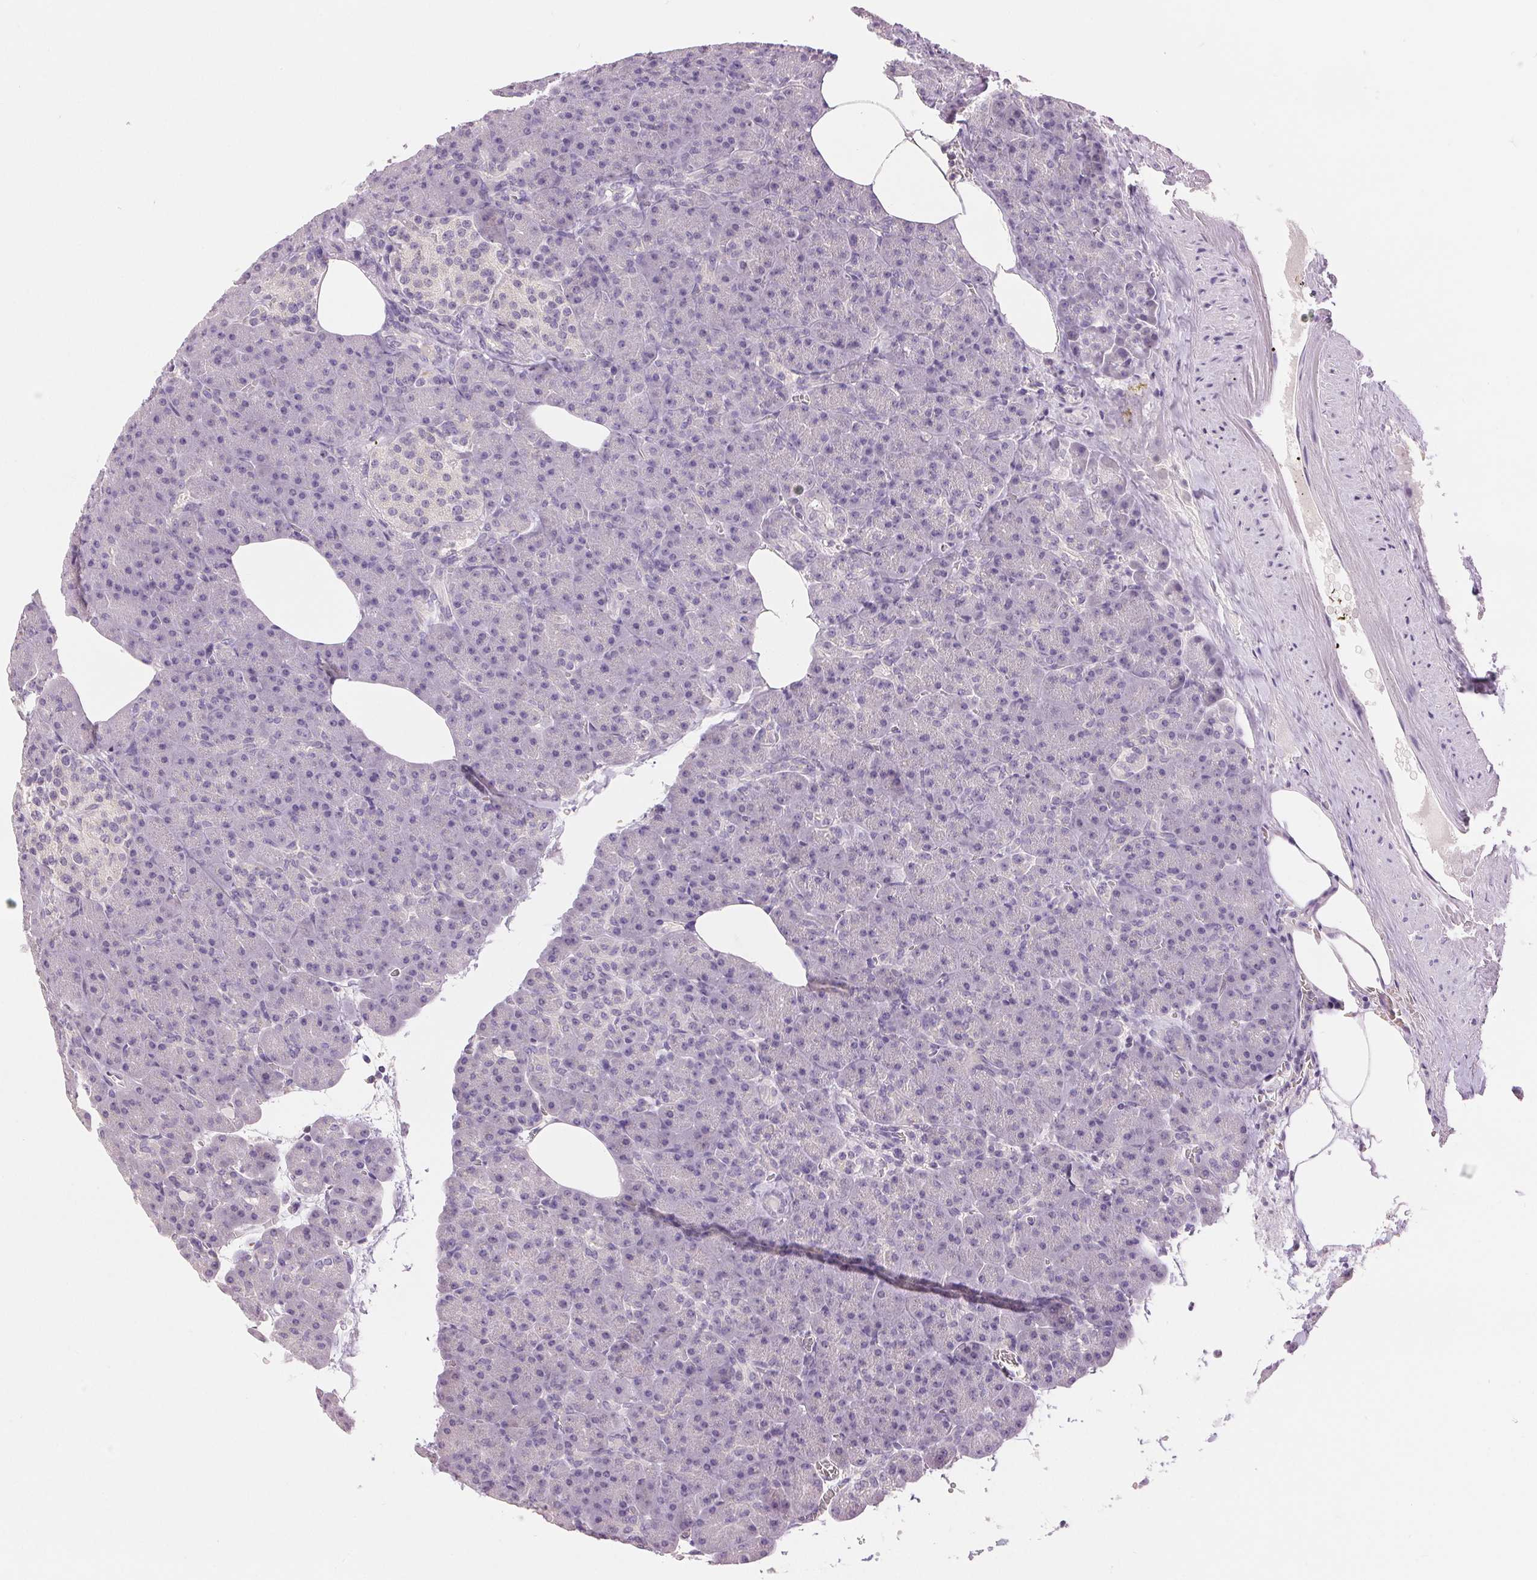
{"staining": {"intensity": "negative", "quantity": "none", "location": "none"}, "tissue": "pancreas", "cell_type": "Exocrine glandular cells", "image_type": "normal", "snomed": [{"axis": "morphology", "description": "Normal tissue, NOS"}, {"axis": "topography", "description": "Pancreas"}], "caption": "Exocrine glandular cells show no significant positivity in normal pancreas. The staining was performed using DAB to visualize the protein expression in brown, while the nuclei were stained in blue with hematoxylin (Magnification: 20x).", "gene": "FXYD4", "patient": {"sex": "female", "age": 74}}